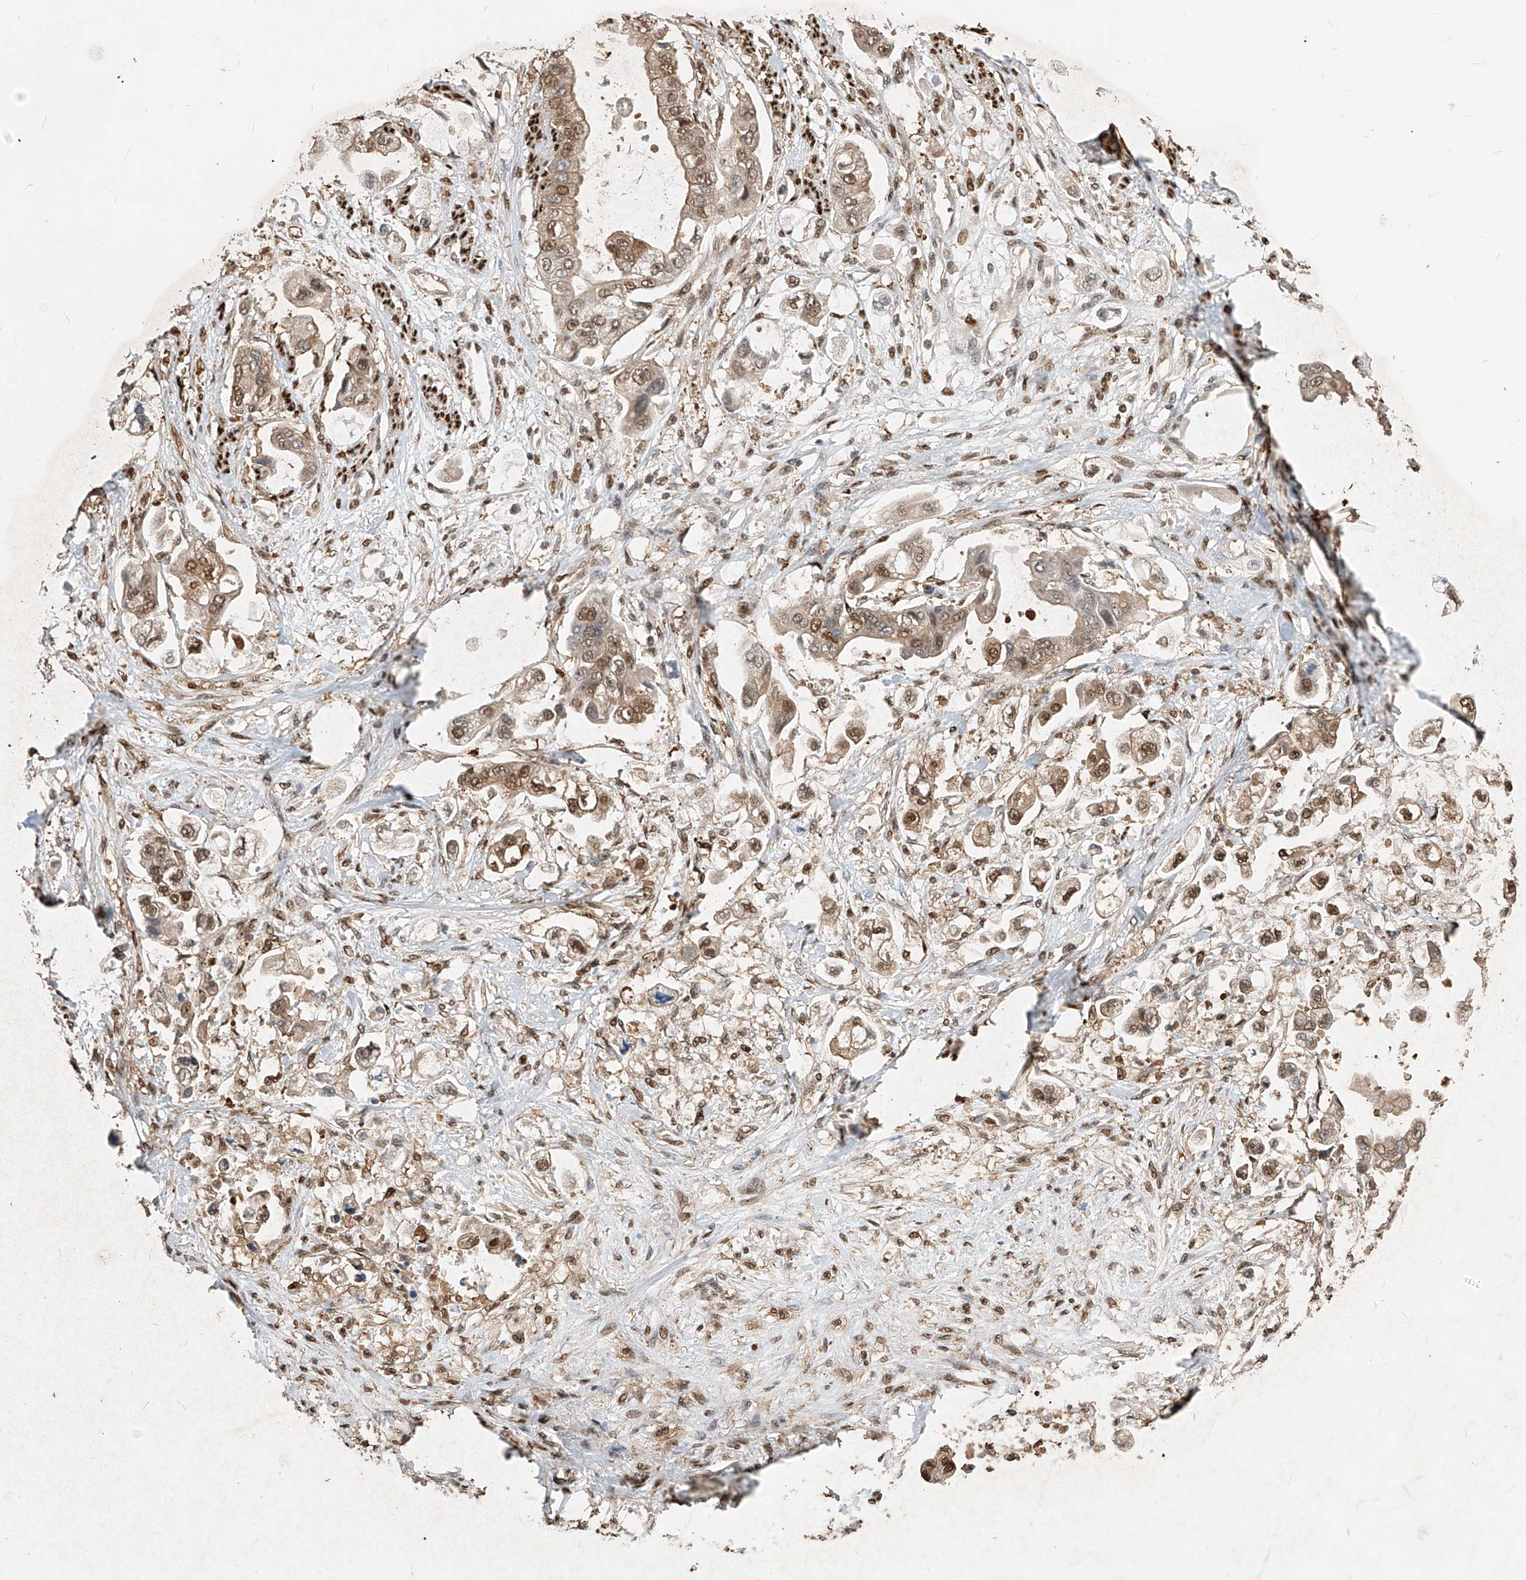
{"staining": {"intensity": "weak", "quantity": ">75%", "location": "cytoplasmic/membranous,nuclear"}, "tissue": "stomach cancer", "cell_type": "Tumor cells", "image_type": "cancer", "snomed": [{"axis": "morphology", "description": "Adenocarcinoma, NOS"}, {"axis": "topography", "description": "Stomach"}], "caption": "Immunohistochemistry staining of stomach cancer, which demonstrates low levels of weak cytoplasmic/membranous and nuclear positivity in about >75% of tumor cells indicating weak cytoplasmic/membranous and nuclear protein positivity. The staining was performed using DAB (brown) for protein detection and nuclei were counterstained in hematoxylin (blue).", "gene": "RMND1", "patient": {"sex": "male", "age": 62}}